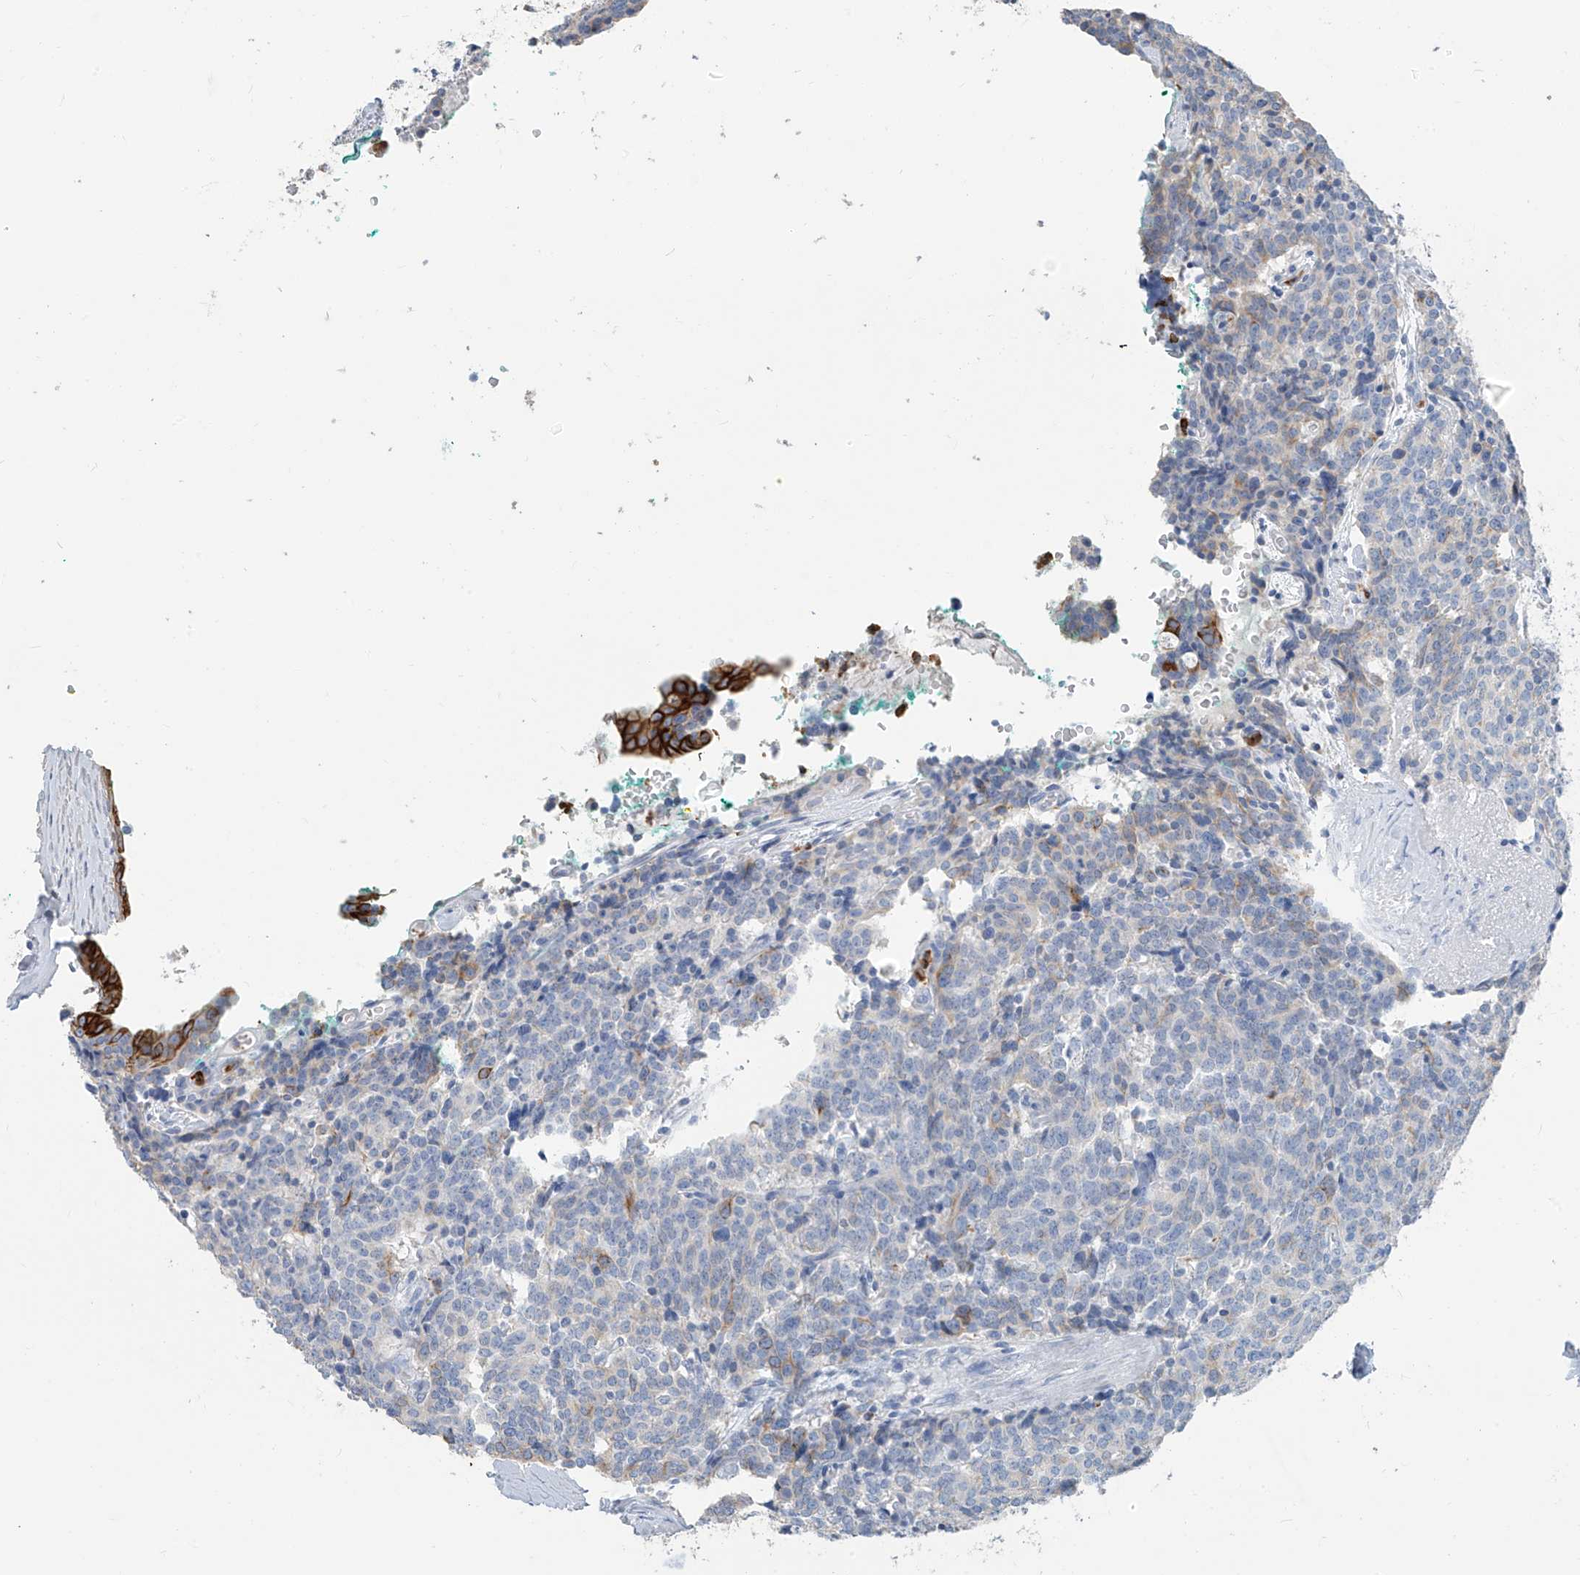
{"staining": {"intensity": "strong", "quantity": "<25%", "location": "cytoplasmic/membranous"}, "tissue": "carcinoid", "cell_type": "Tumor cells", "image_type": "cancer", "snomed": [{"axis": "morphology", "description": "Carcinoid, malignant, NOS"}, {"axis": "topography", "description": "Lung"}], "caption": "There is medium levels of strong cytoplasmic/membranous expression in tumor cells of carcinoid, as demonstrated by immunohistochemical staining (brown color).", "gene": "PAFAH1B3", "patient": {"sex": "female", "age": 46}}